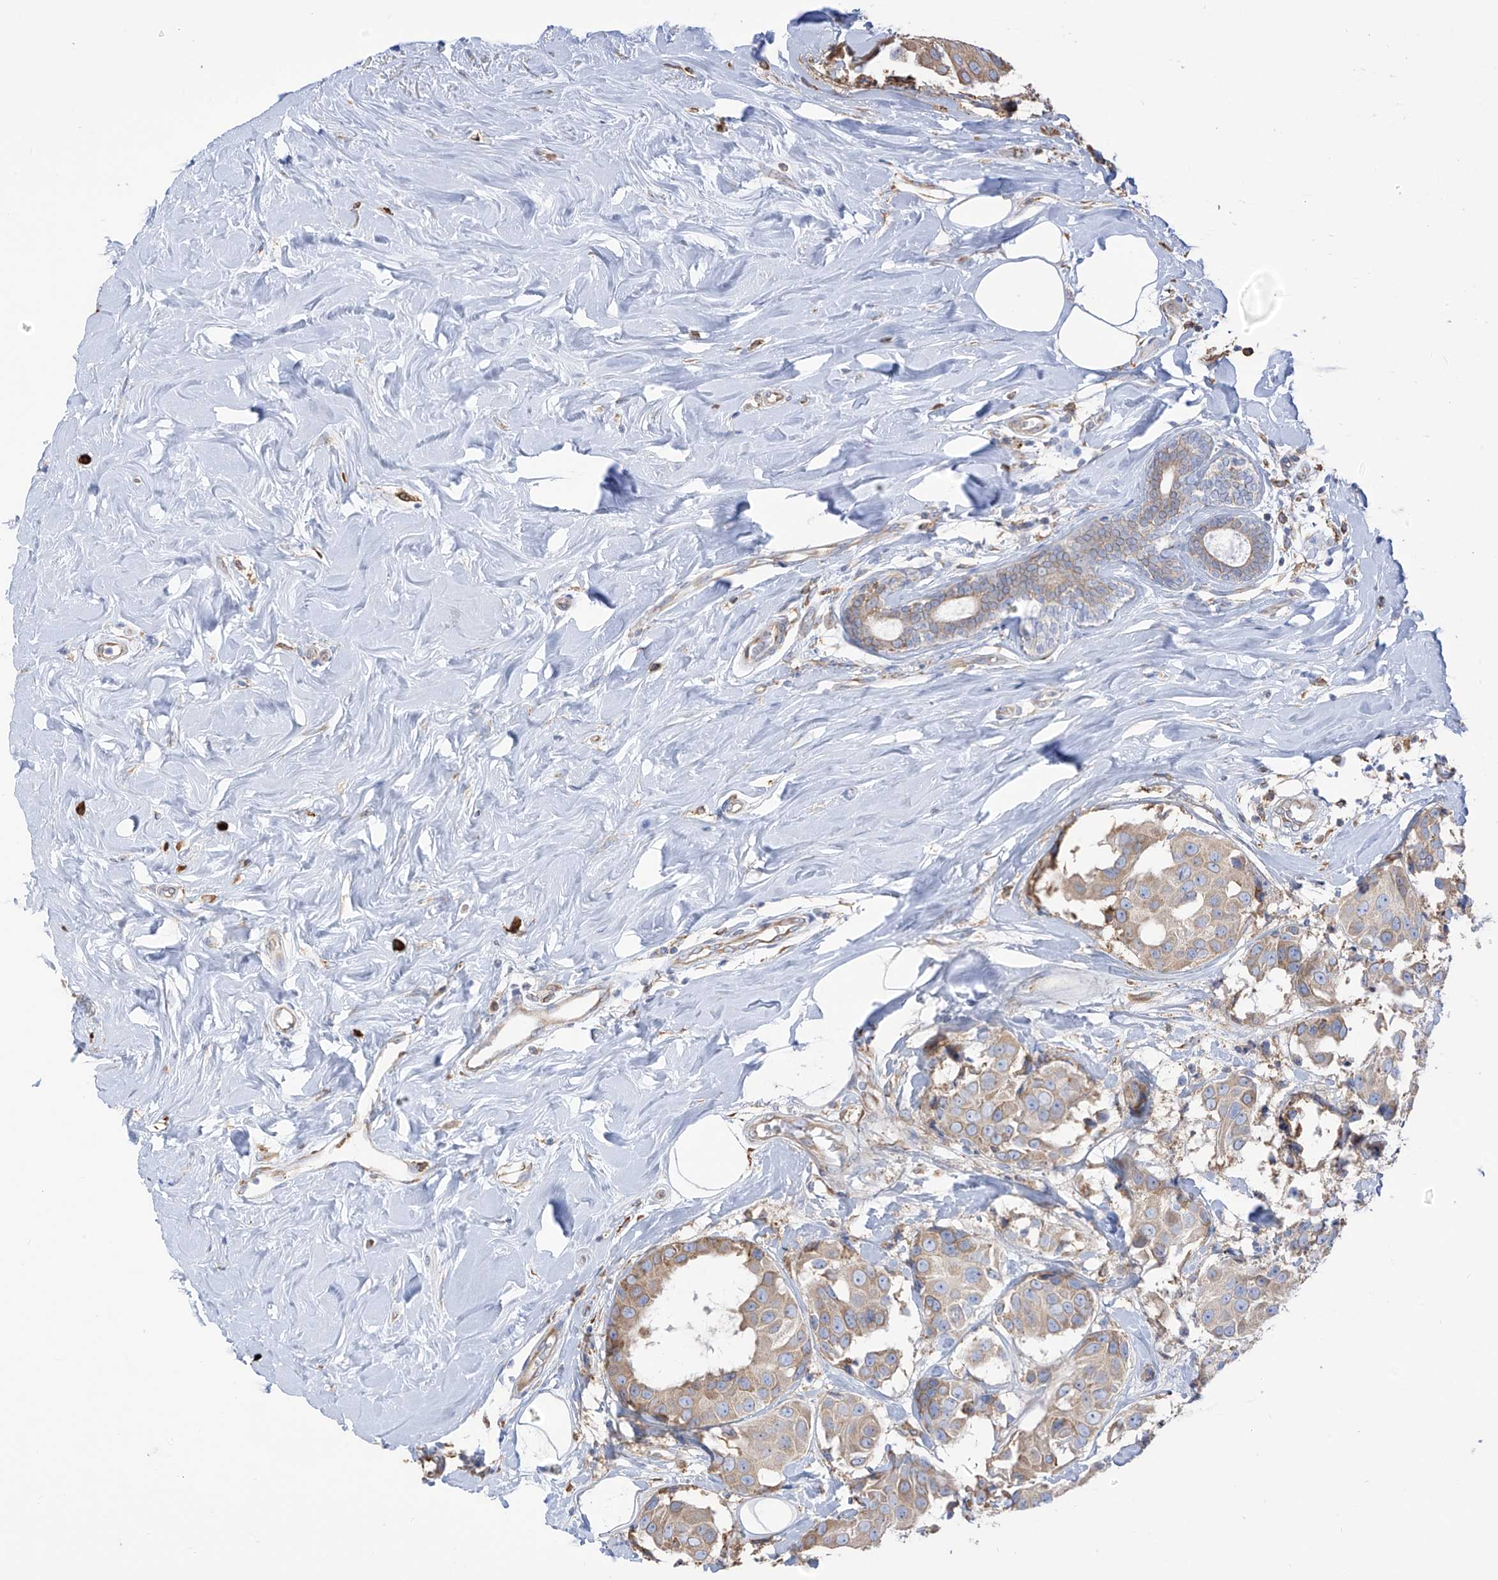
{"staining": {"intensity": "moderate", "quantity": "25%-75%", "location": "cytoplasmic/membranous"}, "tissue": "breast cancer", "cell_type": "Tumor cells", "image_type": "cancer", "snomed": [{"axis": "morphology", "description": "Normal tissue, NOS"}, {"axis": "morphology", "description": "Duct carcinoma"}, {"axis": "topography", "description": "Breast"}], "caption": "Protein staining of breast cancer (intraductal carcinoma) tissue displays moderate cytoplasmic/membranous staining in approximately 25%-75% of tumor cells.", "gene": "PDIA6", "patient": {"sex": "female", "age": 39}}